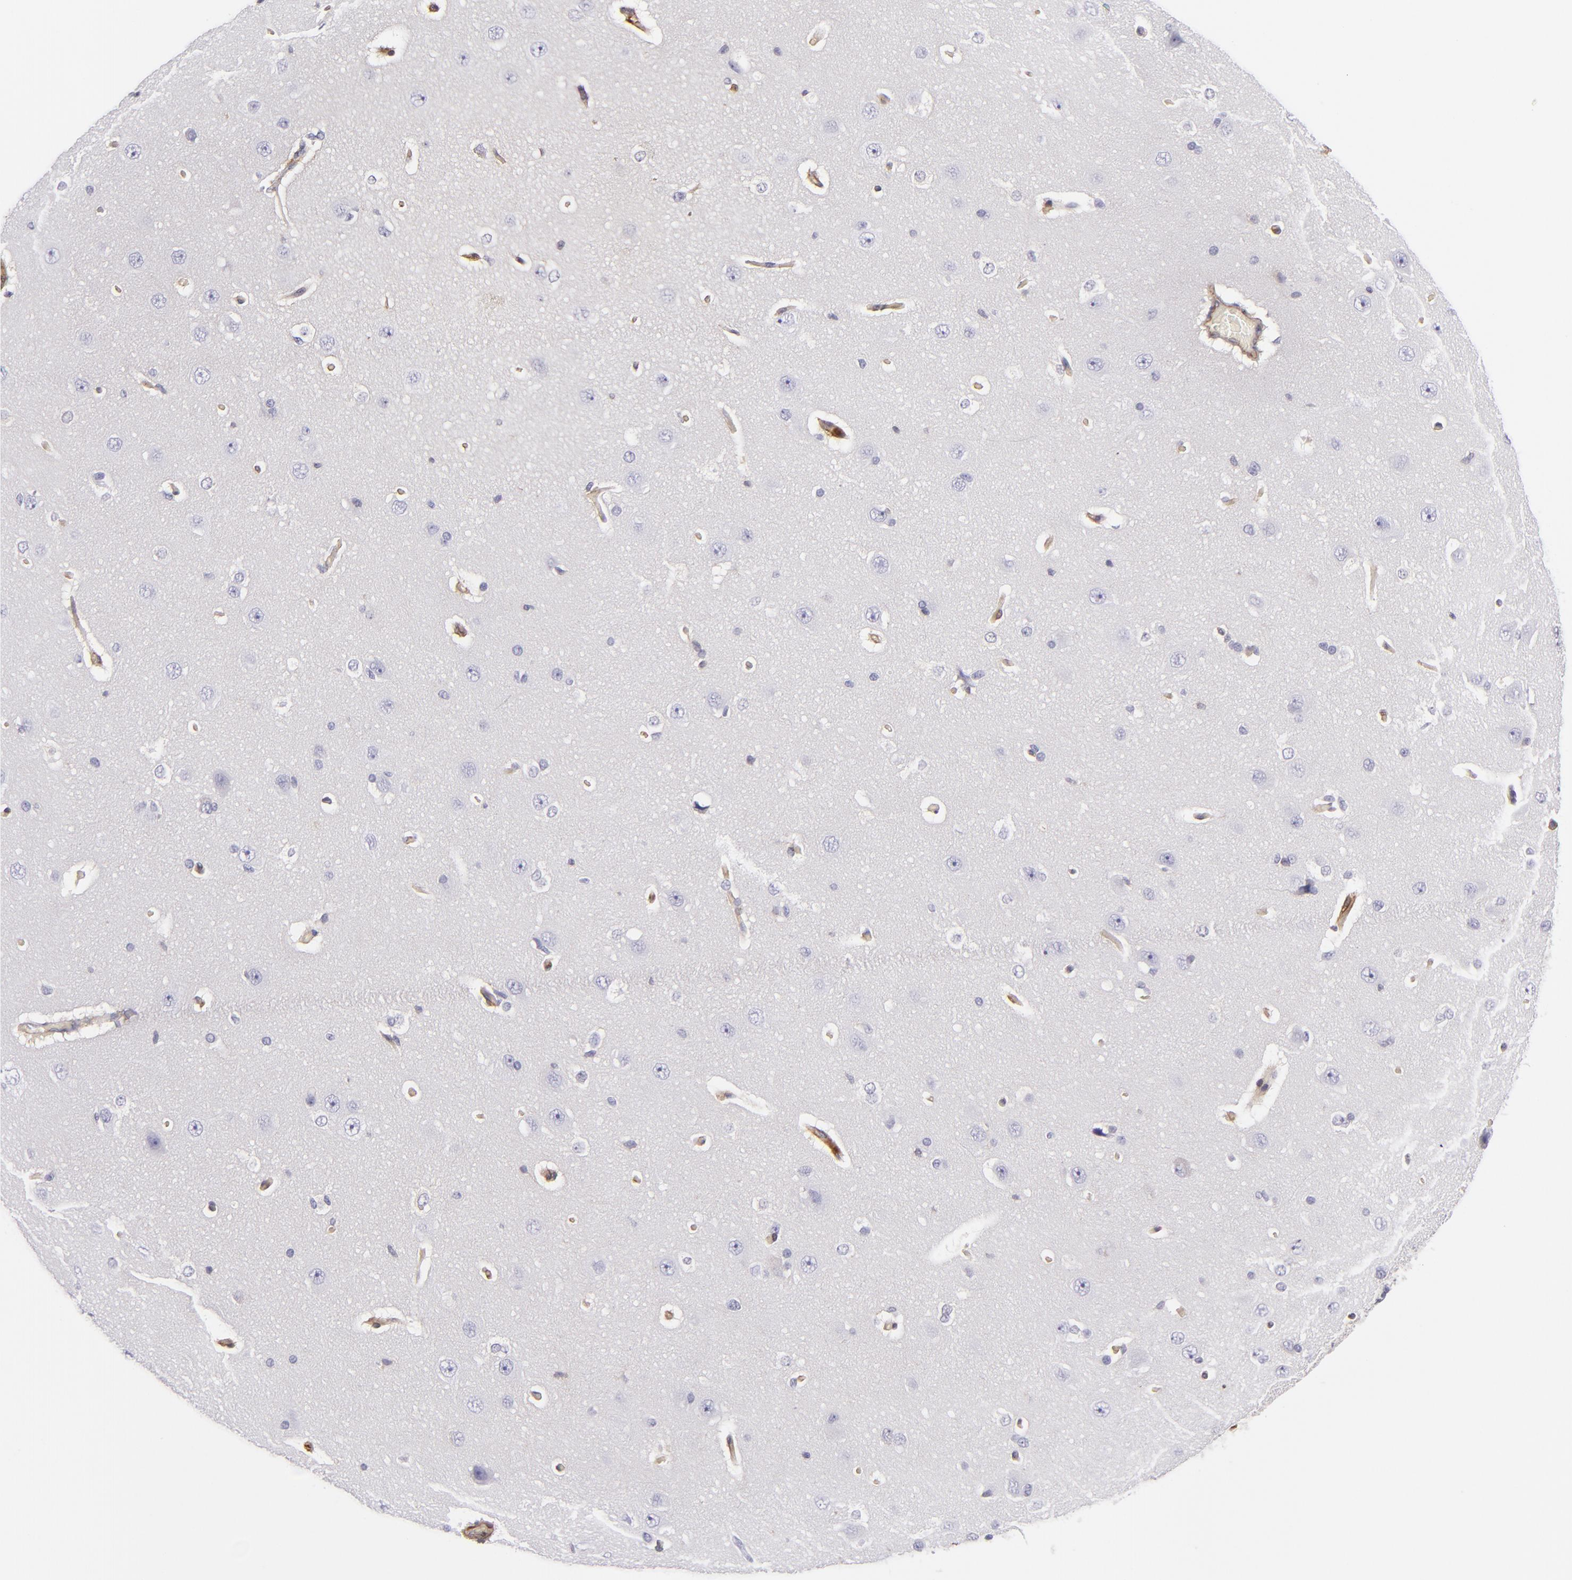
{"staining": {"intensity": "moderate", "quantity": ">75%", "location": "cytoplasmic/membranous,nuclear"}, "tissue": "cerebral cortex", "cell_type": "Endothelial cells", "image_type": "normal", "snomed": [{"axis": "morphology", "description": "Normal tissue, NOS"}, {"axis": "topography", "description": "Cerebral cortex"}], "caption": "This micrograph exhibits normal cerebral cortex stained with immunohistochemistry (IHC) to label a protein in brown. The cytoplasmic/membranous,nuclear of endothelial cells show moderate positivity for the protein. Nuclei are counter-stained blue.", "gene": "VCL", "patient": {"sex": "female", "age": 45}}